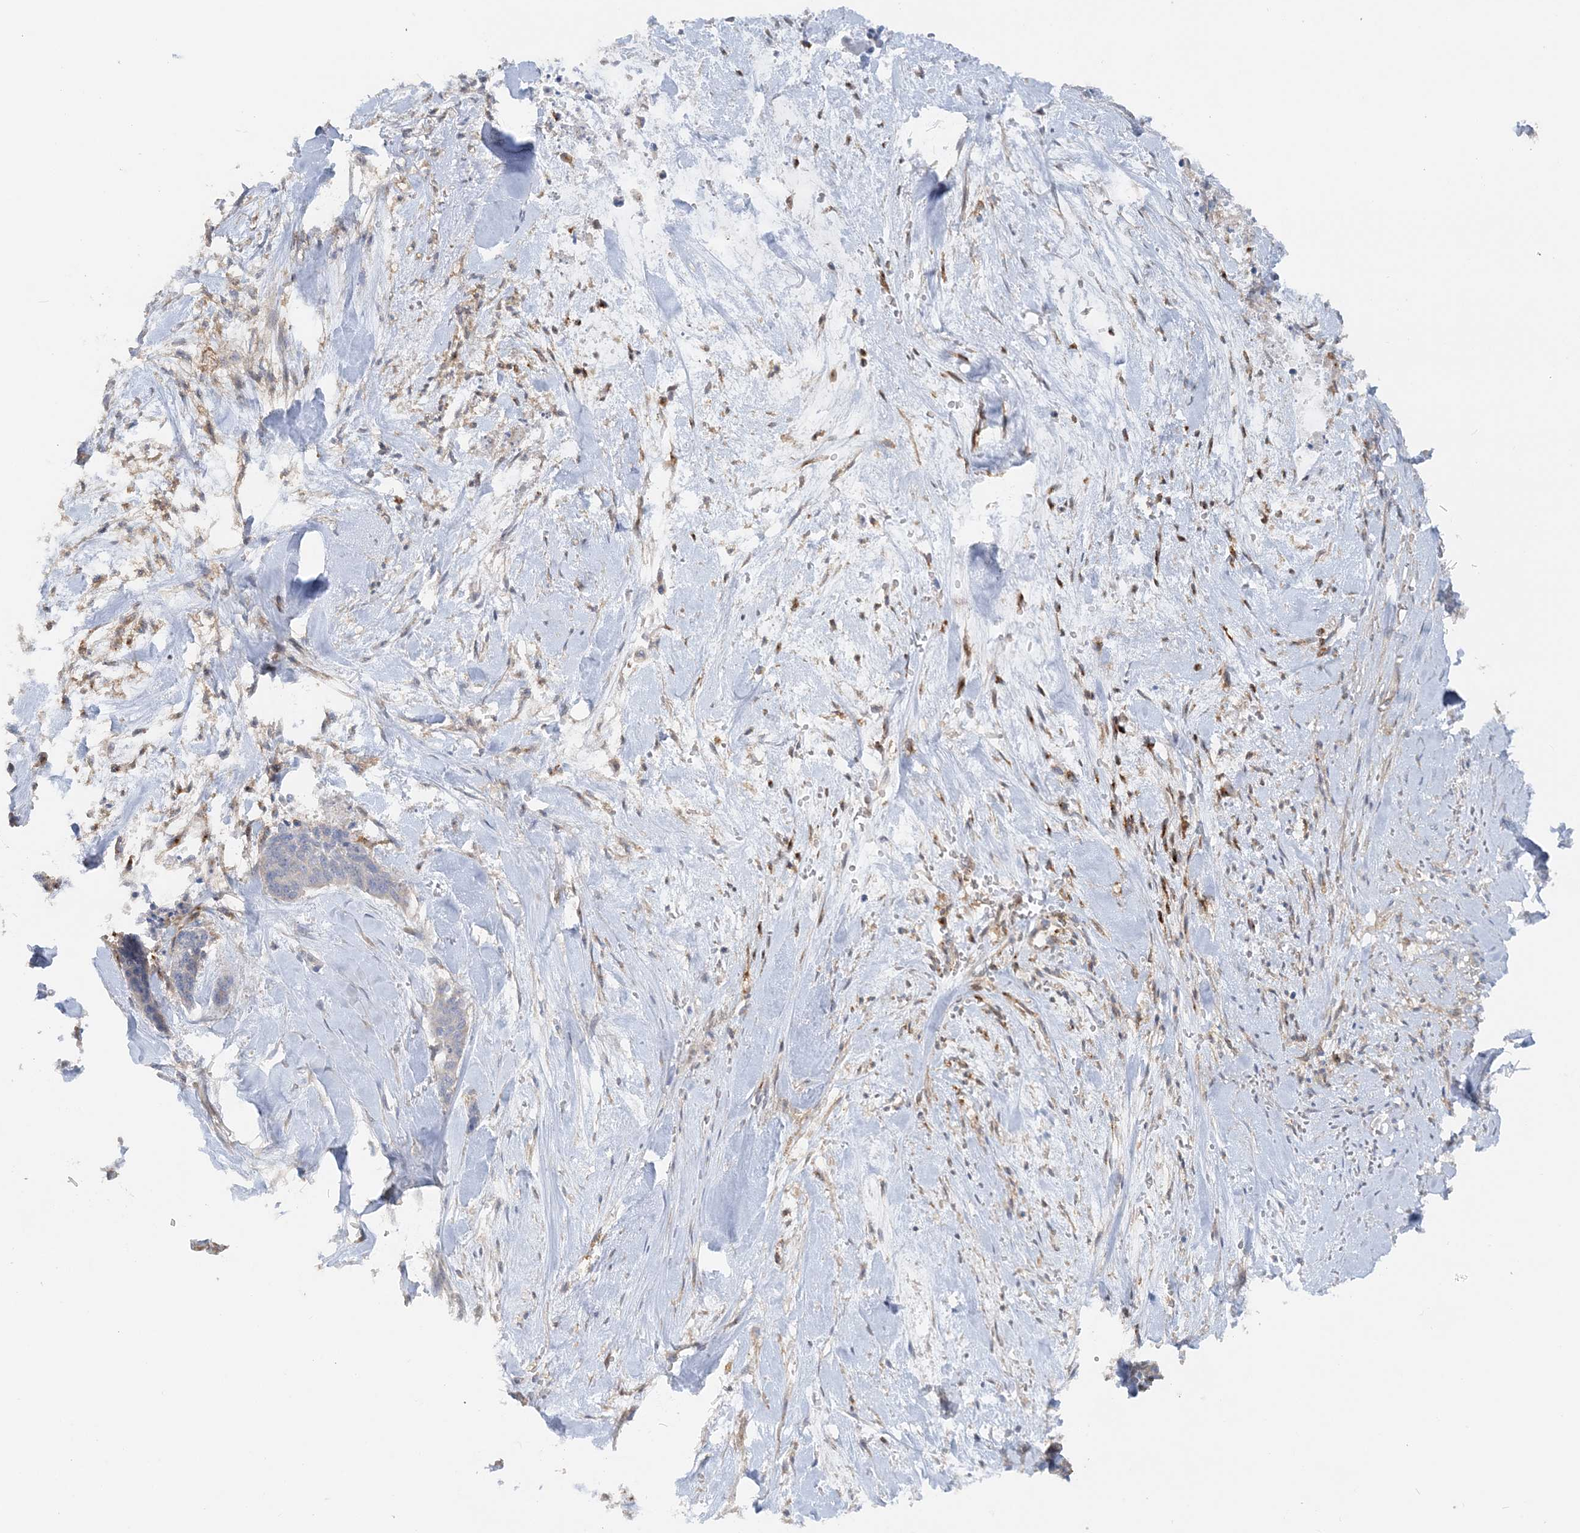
{"staining": {"intensity": "negative", "quantity": "none", "location": "none"}, "tissue": "skin cancer", "cell_type": "Tumor cells", "image_type": "cancer", "snomed": [{"axis": "morphology", "description": "Basal cell carcinoma"}, {"axis": "topography", "description": "Skin"}], "caption": "Skin cancer stained for a protein using IHC exhibits no staining tumor cells.", "gene": "TBC1D5", "patient": {"sex": "female", "age": 64}}